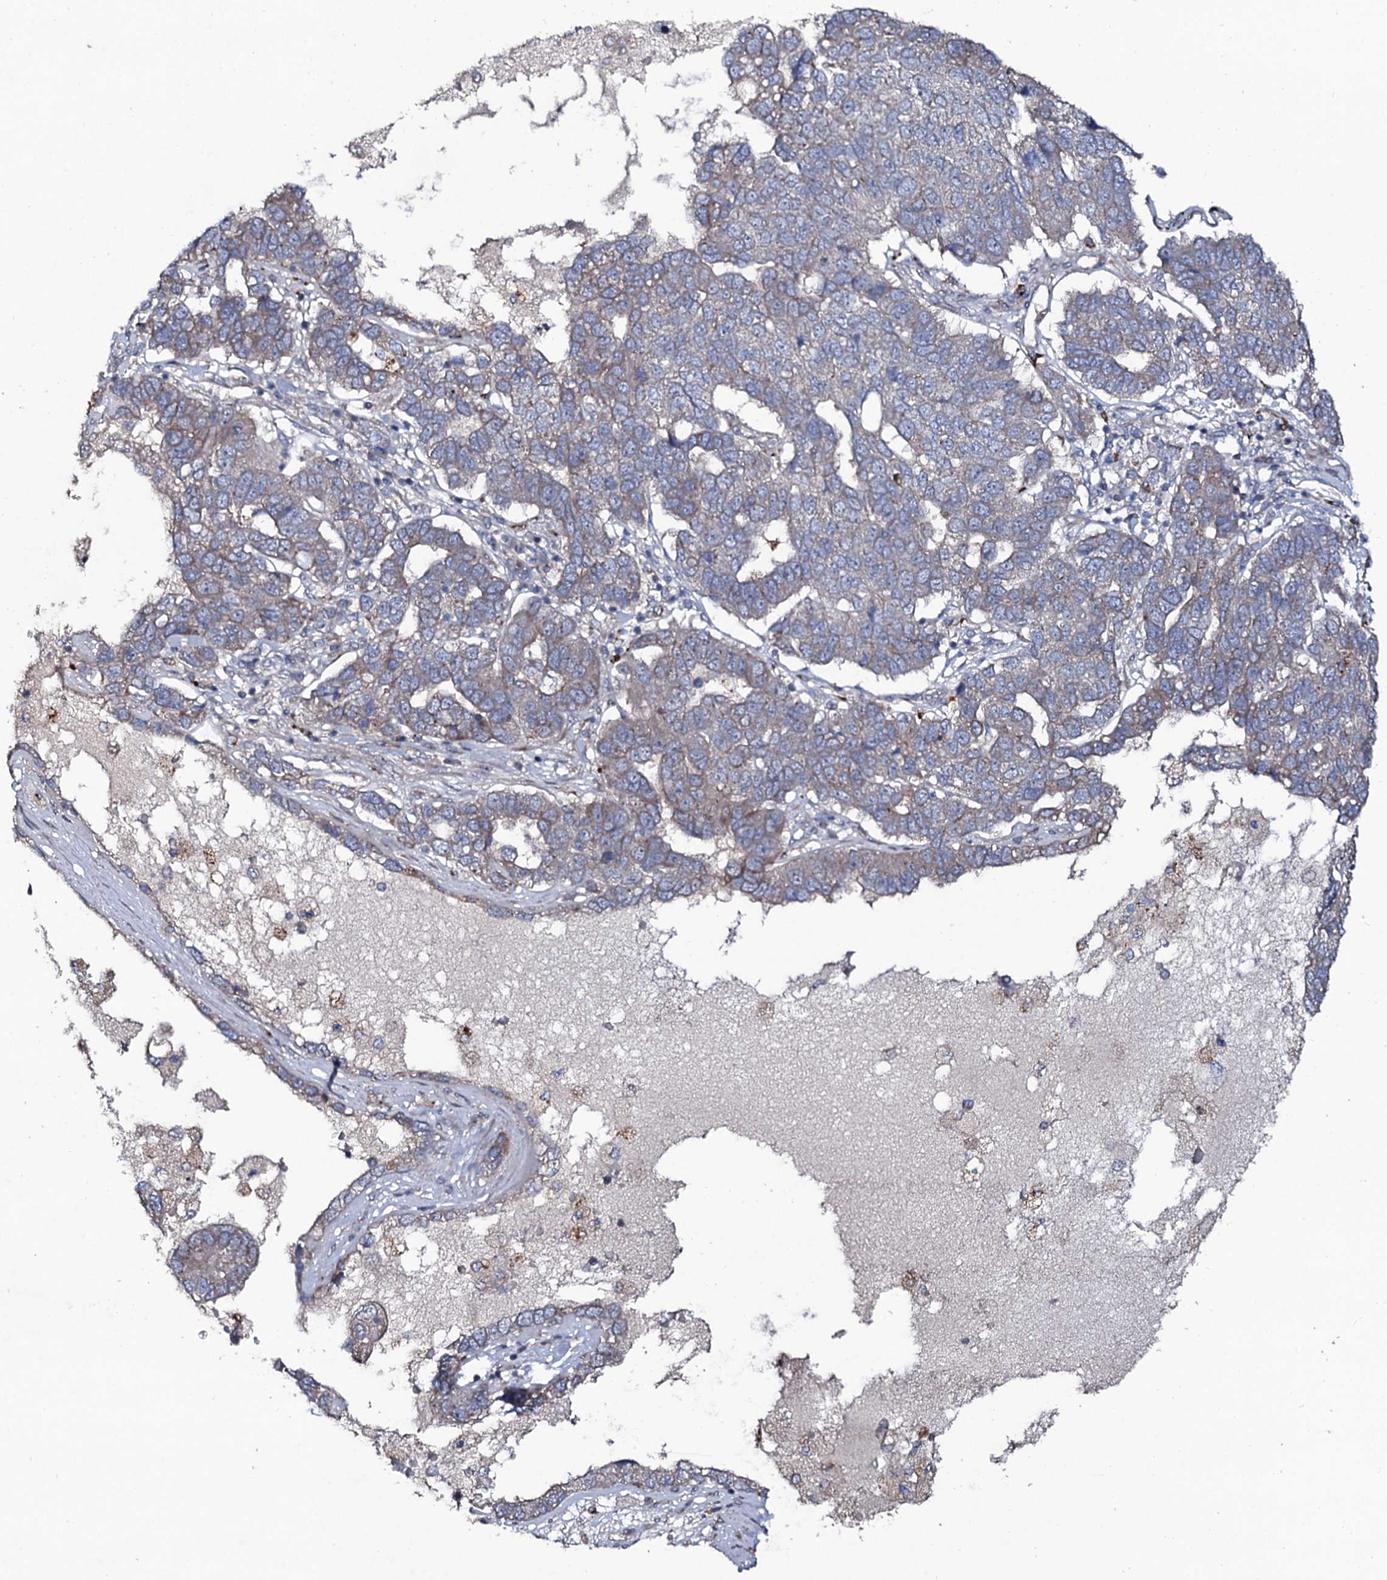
{"staining": {"intensity": "weak", "quantity": "25%-75%", "location": "cytoplasmic/membranous"}, "tissue": "pancreatic cancer", "cell_type": "Tumor cells", "image_type": "cancer", "snomed": [{"axis": "morphology", "description": "Adenocarcinoma, NOS"}, {"axis": "topography", "description": "Pancreas"}], "caption": "High-power microscopy captured an IHC histopathology image of pancreatic adenocarcinoma, revealing weak cytoplasmic/membranous positivity in about 25%-75% of tumor cells. (DAB (3,3'-diaminobenzidine) = brown stain, brightfield microscopy at high magnification).", "gene": "COG6", "patient": {"sex": "female", "age": 61}}